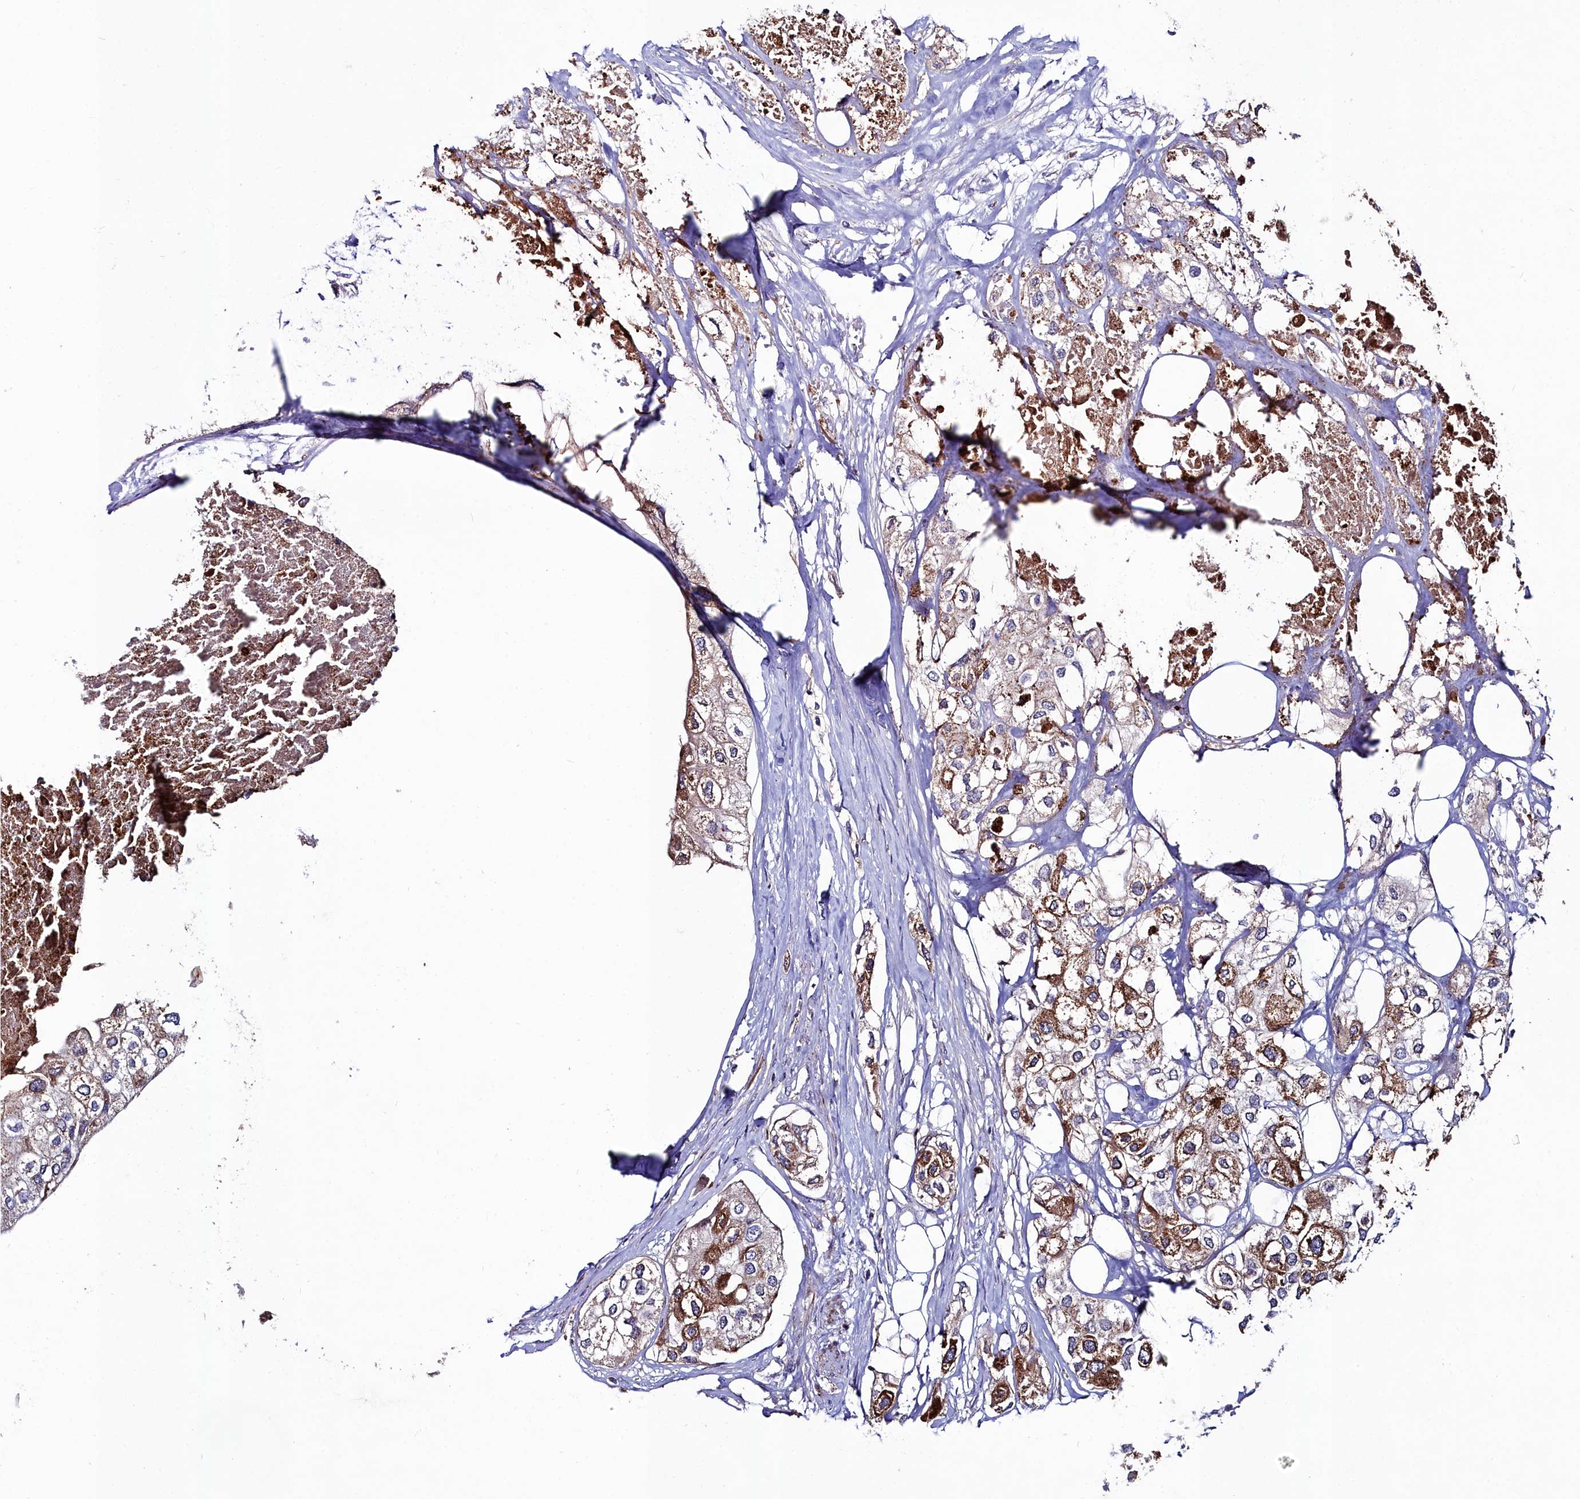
{"staining": {"intensity": "strong", "quantity": "25%-75%", "location": "cytoplasmic/membranous"}, "tissue": "urothelial cancer", "cell_type": "Tumor cells", "image_type": "cancer", "snomed": [{"axis": "morphology", "description": "Urothelial carcinoma, High grade"}, {"axis": "topography", "description": "Urinary bladder"}], "caption": "High-grade urothelial carcinoma tissue displays strong cytoplasmic/membranous positivity in approximately 25%-75% of tumor cells, visualized by immunohistochemistry.", "gene": "AMBRA1", "patient": {"sex": "male", "age": 64}}